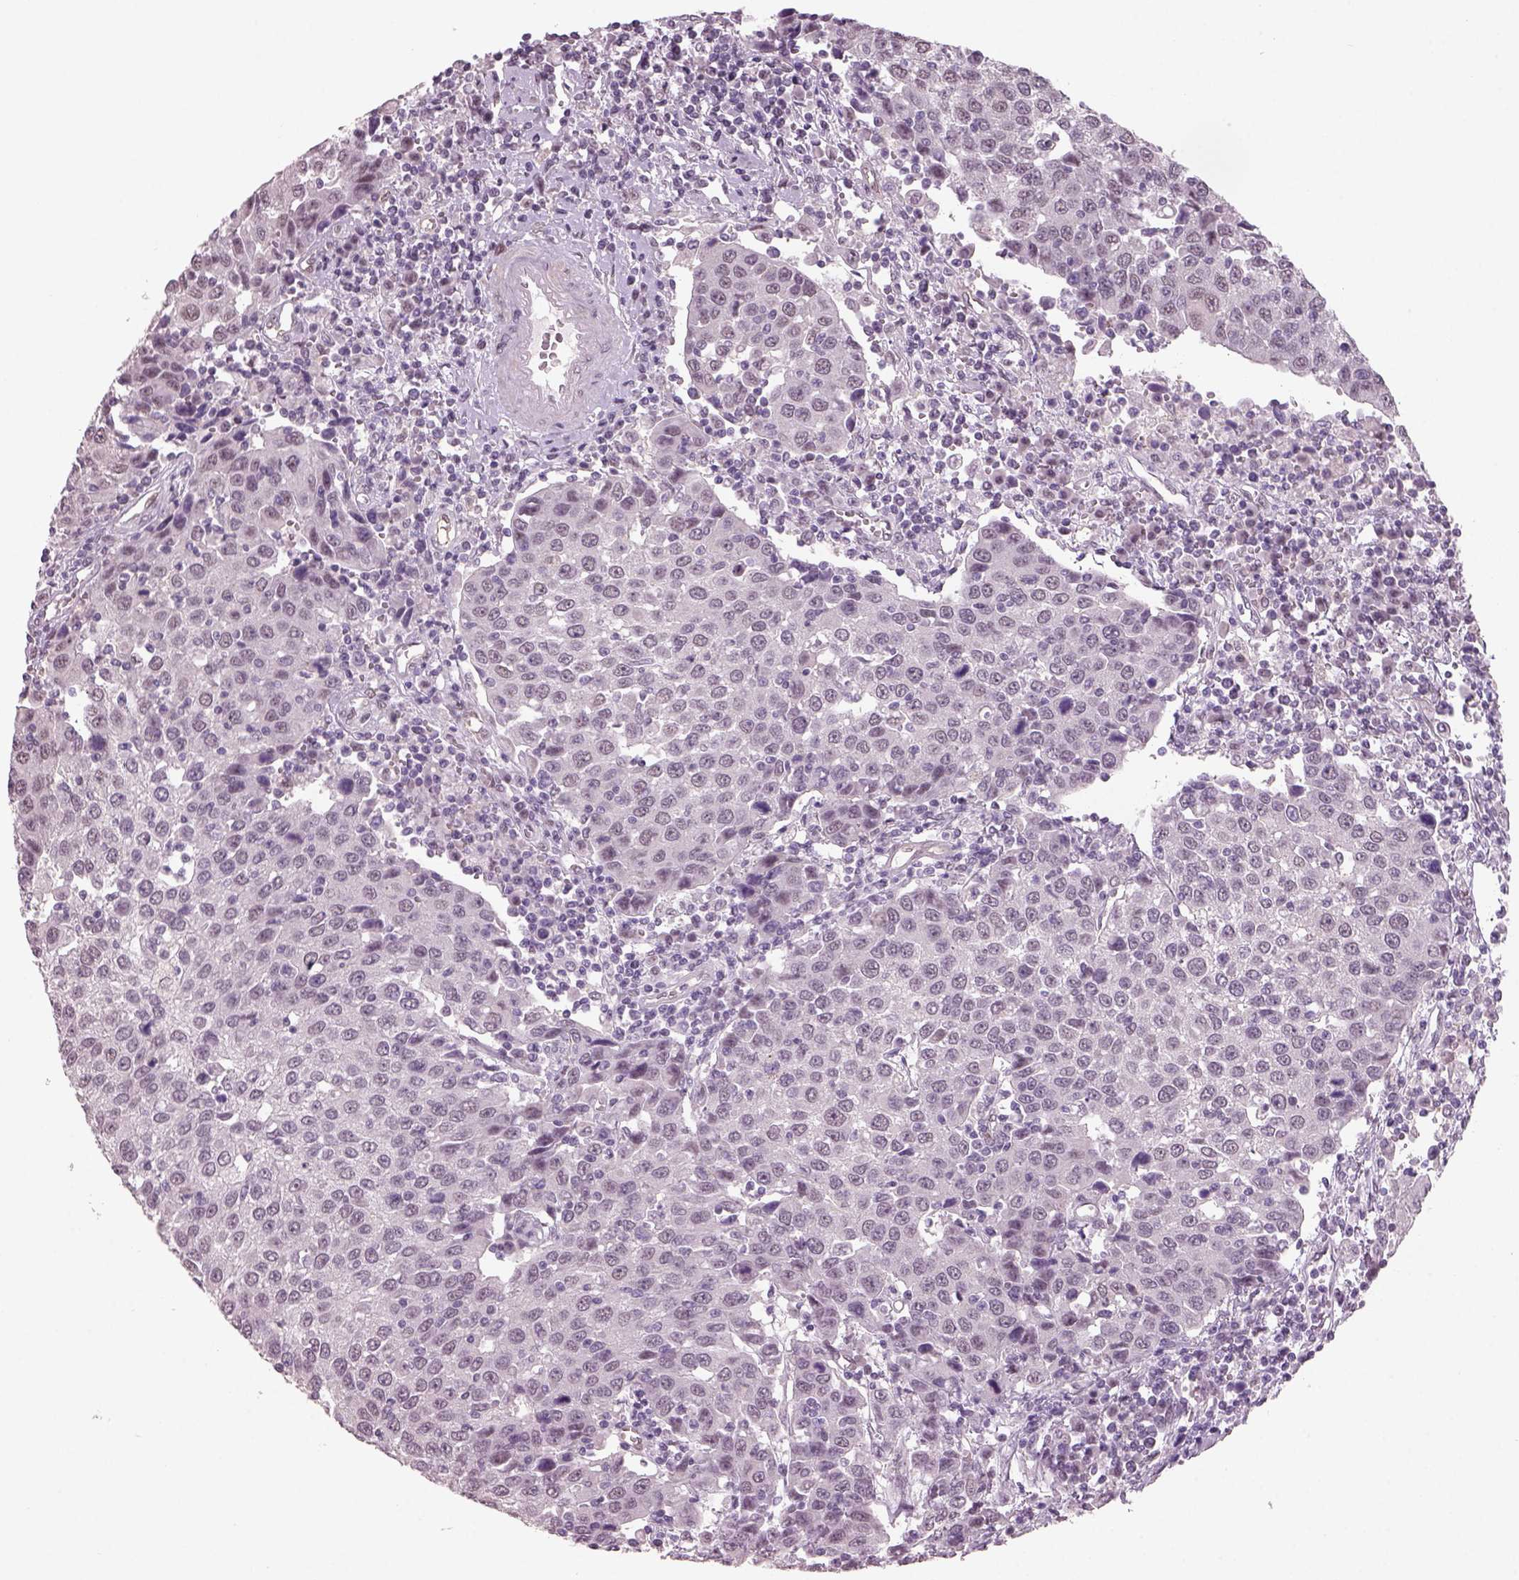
{"staining": {"intensity": "negative", "quantity": "none", "location": "none"}, "tissue": "urothelial cancer", "cell_type": "Tumor cells", "image_type": "cancer", "snomed": [{"axis": "morphology", "description": "Urothelial carcinoma, High grade"}, {"axis": "topography", "description": "Urinary bladder"}], "caption": "This is an immunohistochemistry (IHC) histopathology image of urothelial cancer. There is no positivity in tumor cells.", "gene": "NAT8", "patient": {"sex": "female", "age": 85}}